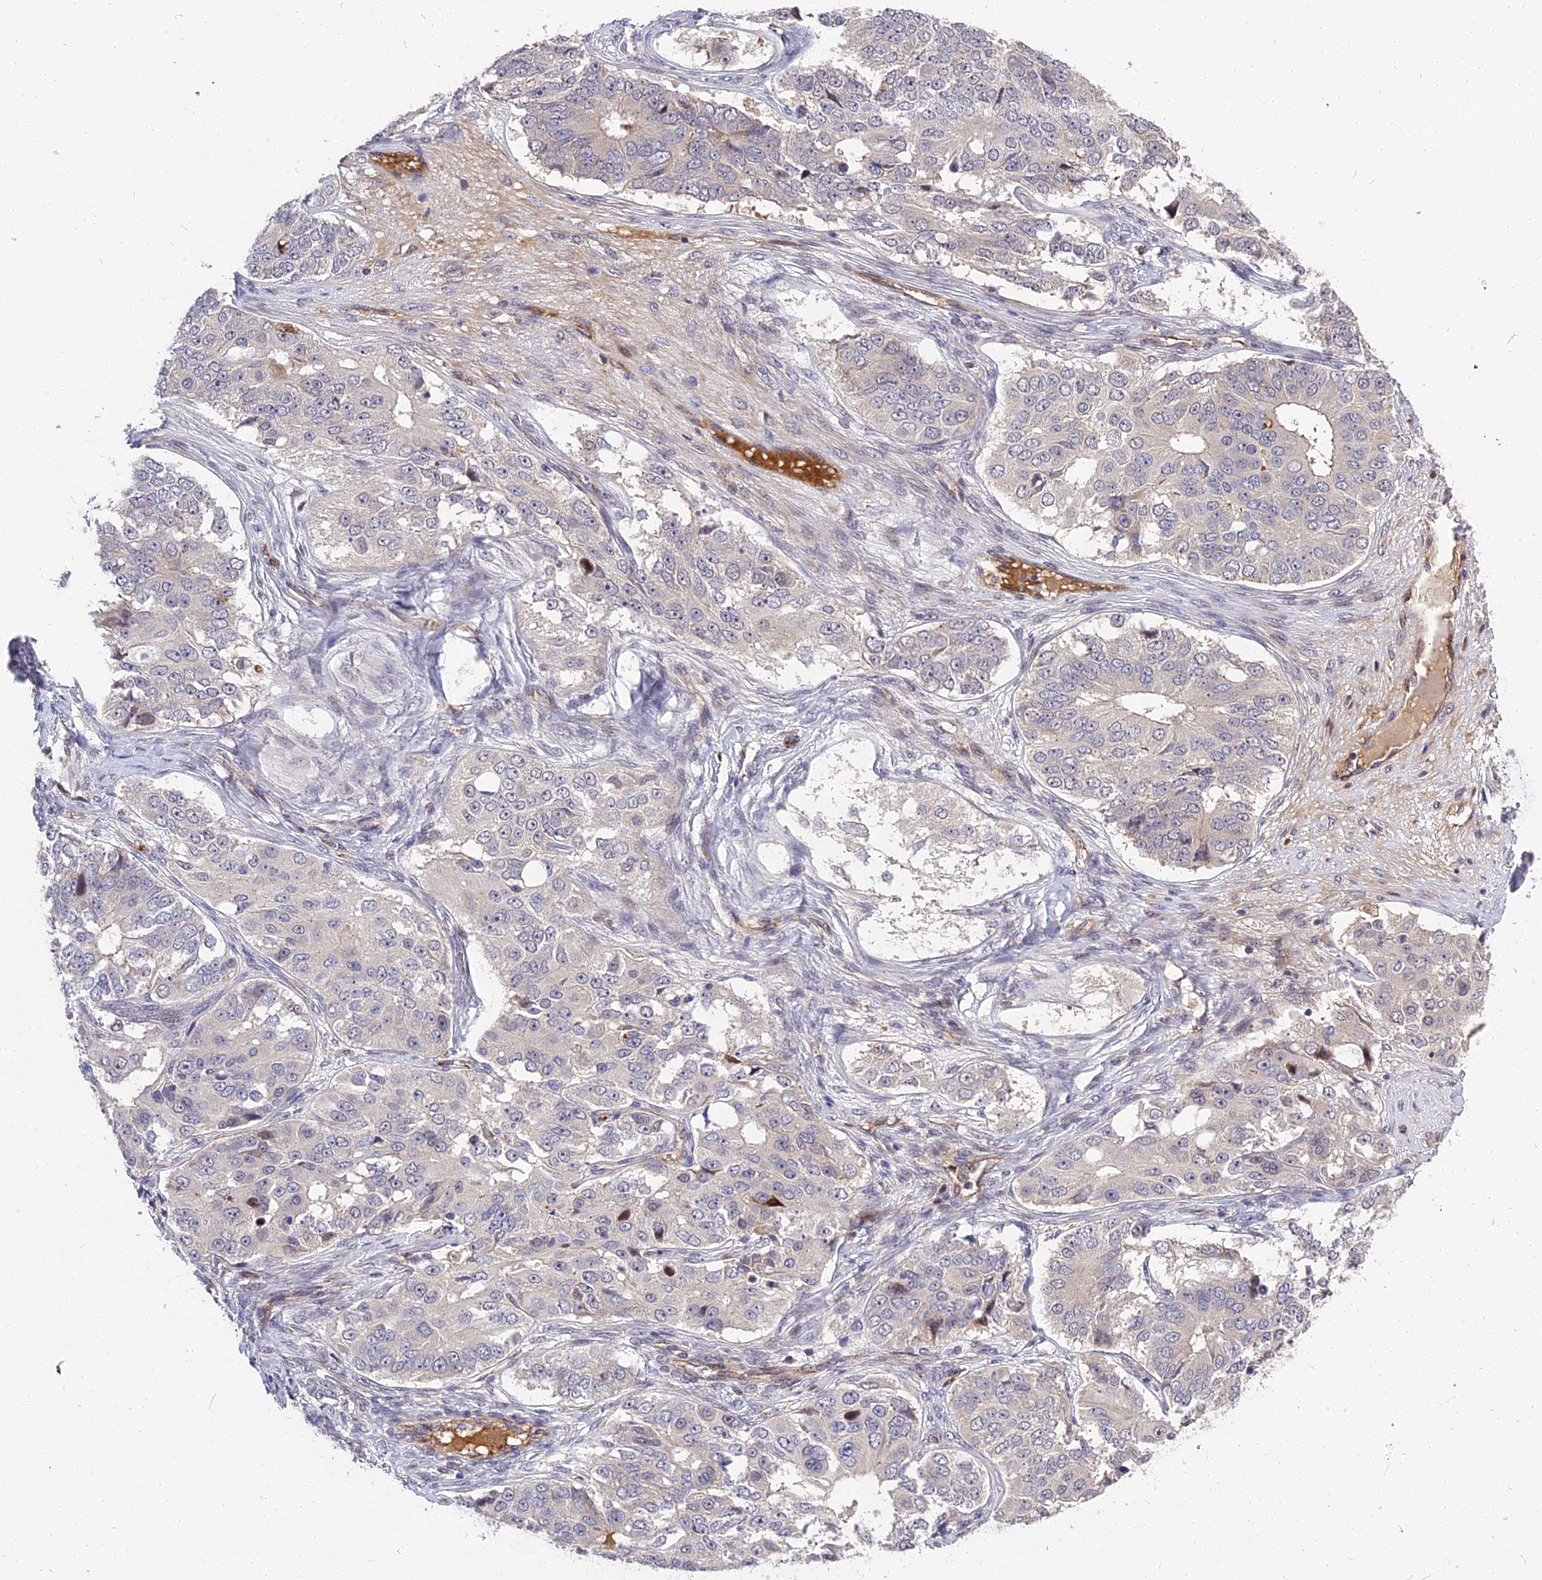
{"staining": {"intensity": "negative", "quantity": "none", "location": "none"}, "tissue": "ovarian cancer", "cell_type": "Tumor cells", "image_type": "cancer", "snomed": [{"axis": "morphology", "description": "Carcinoma, endometroid"}, {"axis": "topography", "description": "Ovary"}], "caption": "A histopathology image of human ovarian cancer is negative for staining in tumor cells. (DAB IHC visualized using brightfield microscopy, high magnification).", "gene": "MFSD2A", "patient": {"sex": "female", "age": 51}}